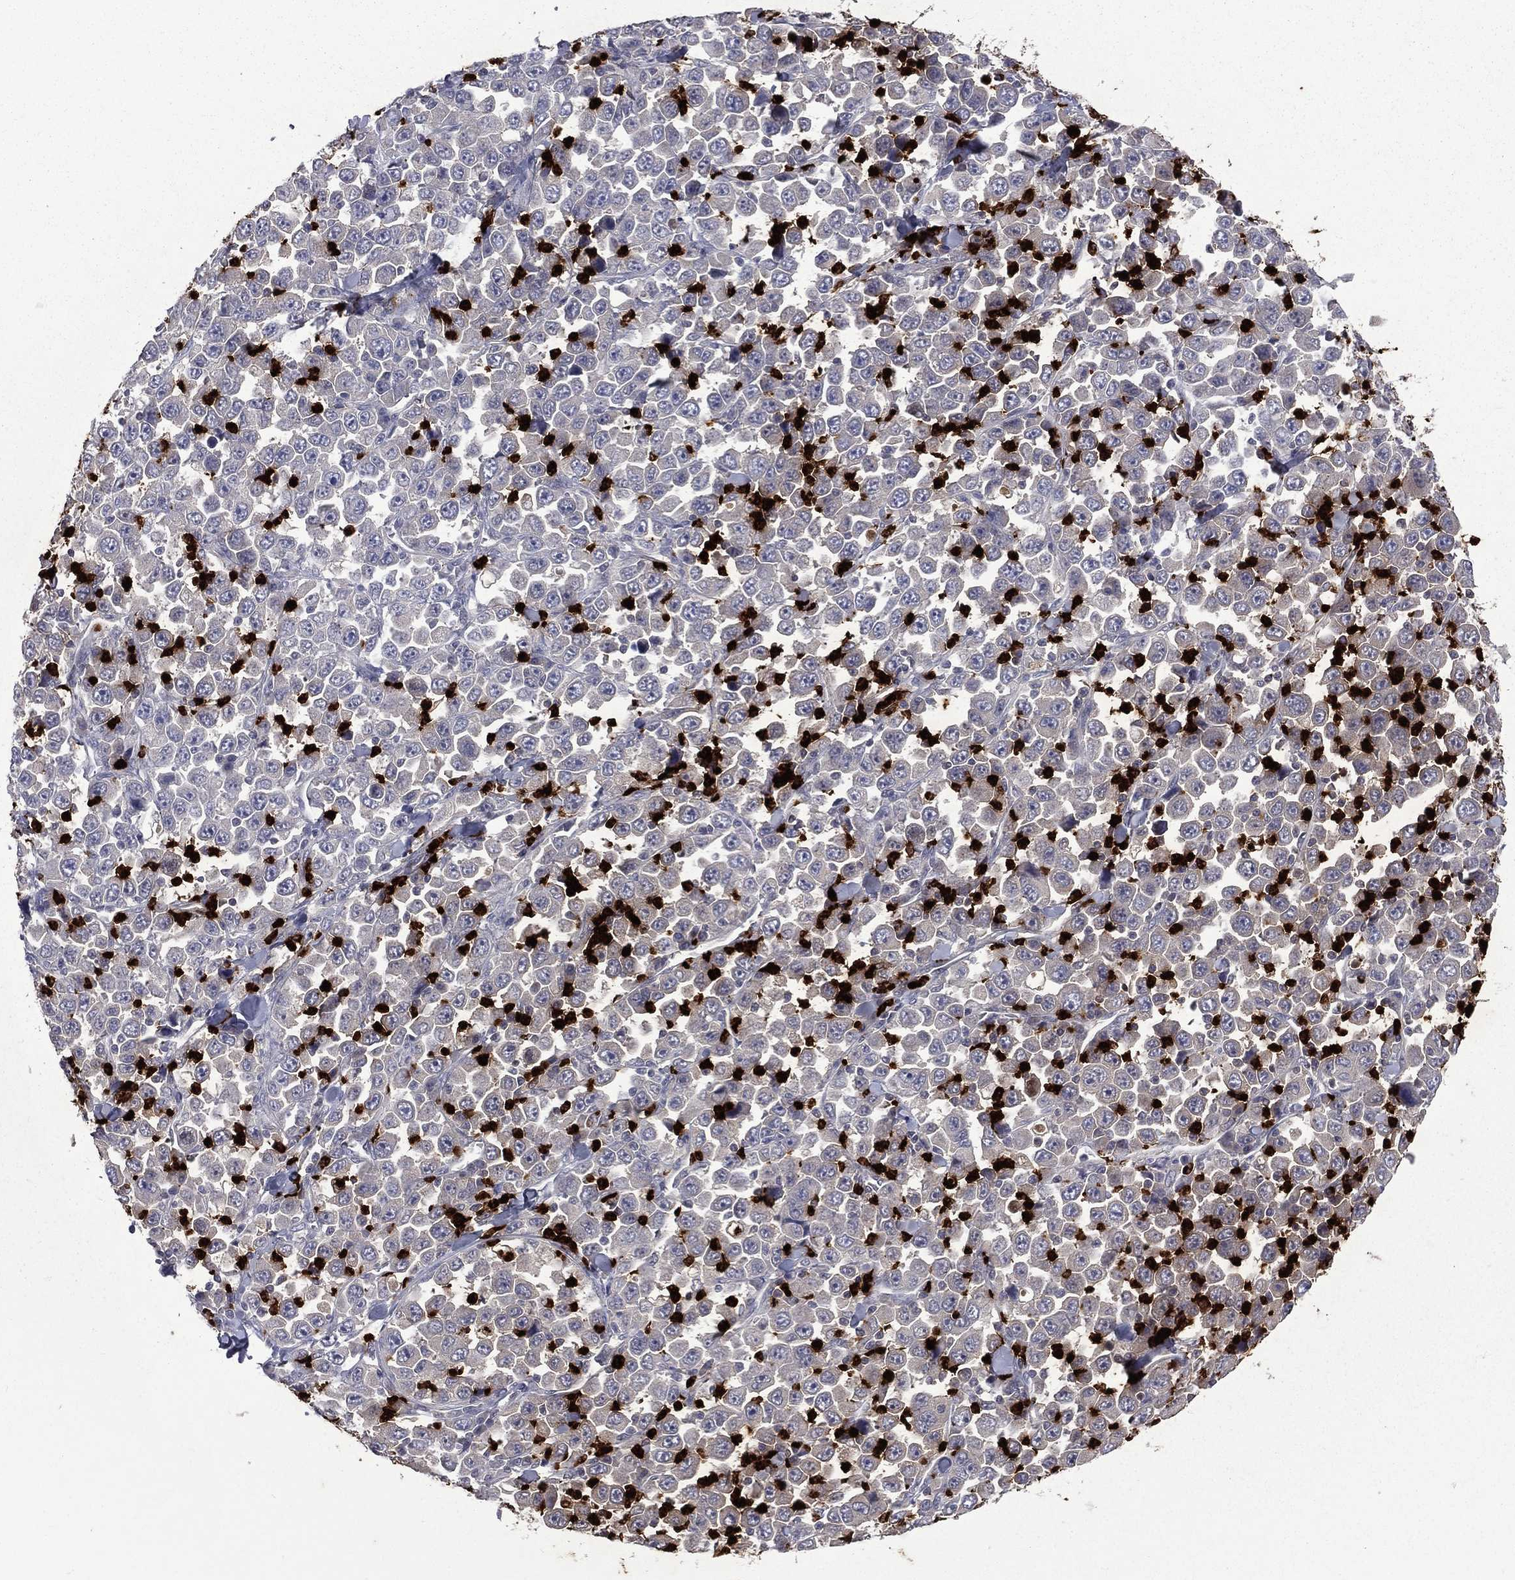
{"staining": {"intensity": "negative", "quantity": "none", "location": "none"}, "tissue": "stomach cancer", "cell_type": "Tumor cells", "image_type": "cancer", "snomed": [{"axis": "morphology", "description": "Normal tissue, NOS"}, {"axis": "morphology", "description": "Adenocarcinoma, NOS"}, {"axis": "topography", "description": "Stomach, upper"}, {"axis": "topography", "description": "Stomach"}], "caption": "Immunohistochemistry (IHC) photomicrograph of human stomach adenocarcinoma stained for a protein (brown), which exhibits no positivity in tumor cells.", "gene": "ELANE", "patient": {"sex": "male", "age": 59}}